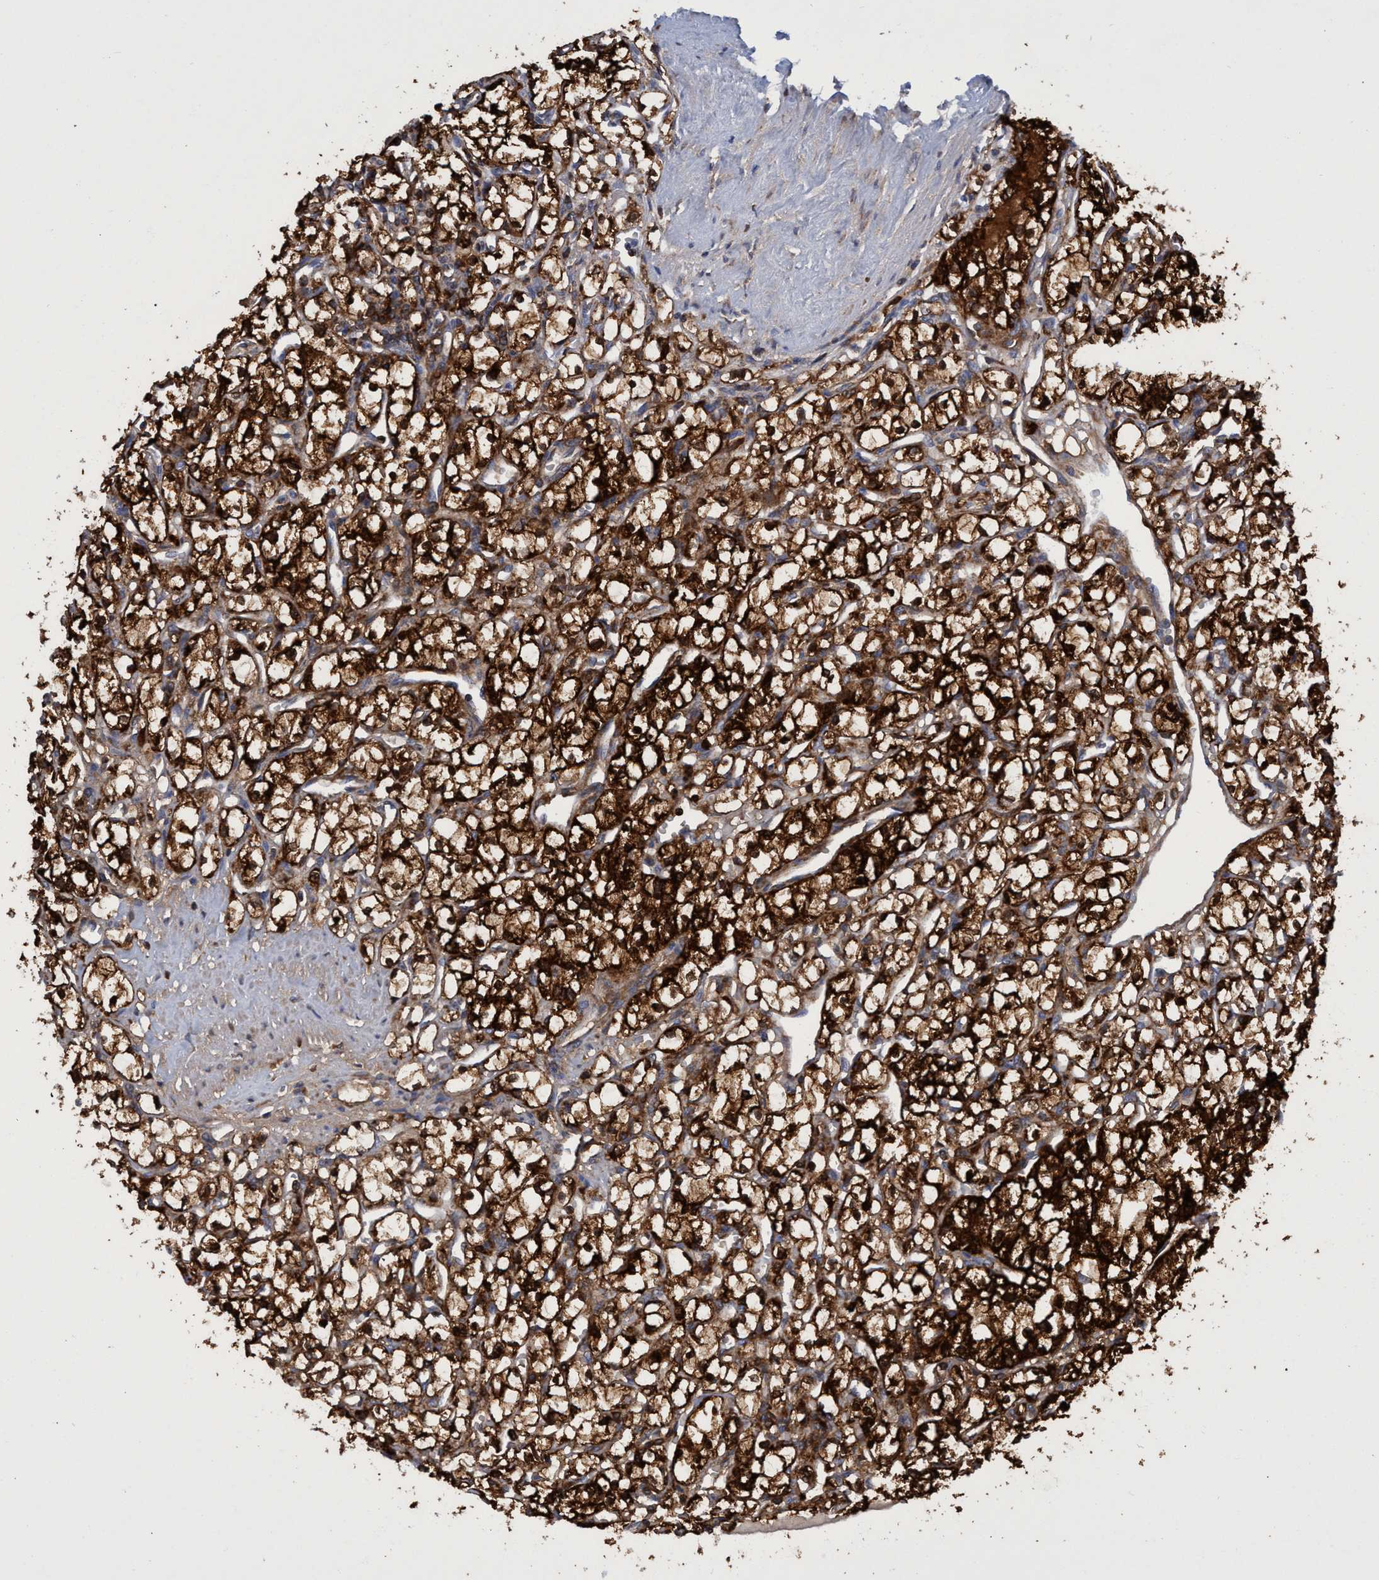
{"staining": {"intensity": "strong", "quantity": ">75%", "location": "cytoplasmic/membranous"}, "tissue": "renal cancer", "cell_type": "Tumor cells", "image_type": "cancer", "snomed": [{"axis": "morphology", "description": "Adenocarcinoma, NOS"}, {"axis": "topography", "description": "Kidney"}], "caption": "Immunohistochemical staining of renal cancer exhibits high levels of strong cytoplasmic/membranous protein expression in about >75% of tumor cells.", "gene": "CRYZ", "patient": {"sex": "male", "age": 56}}